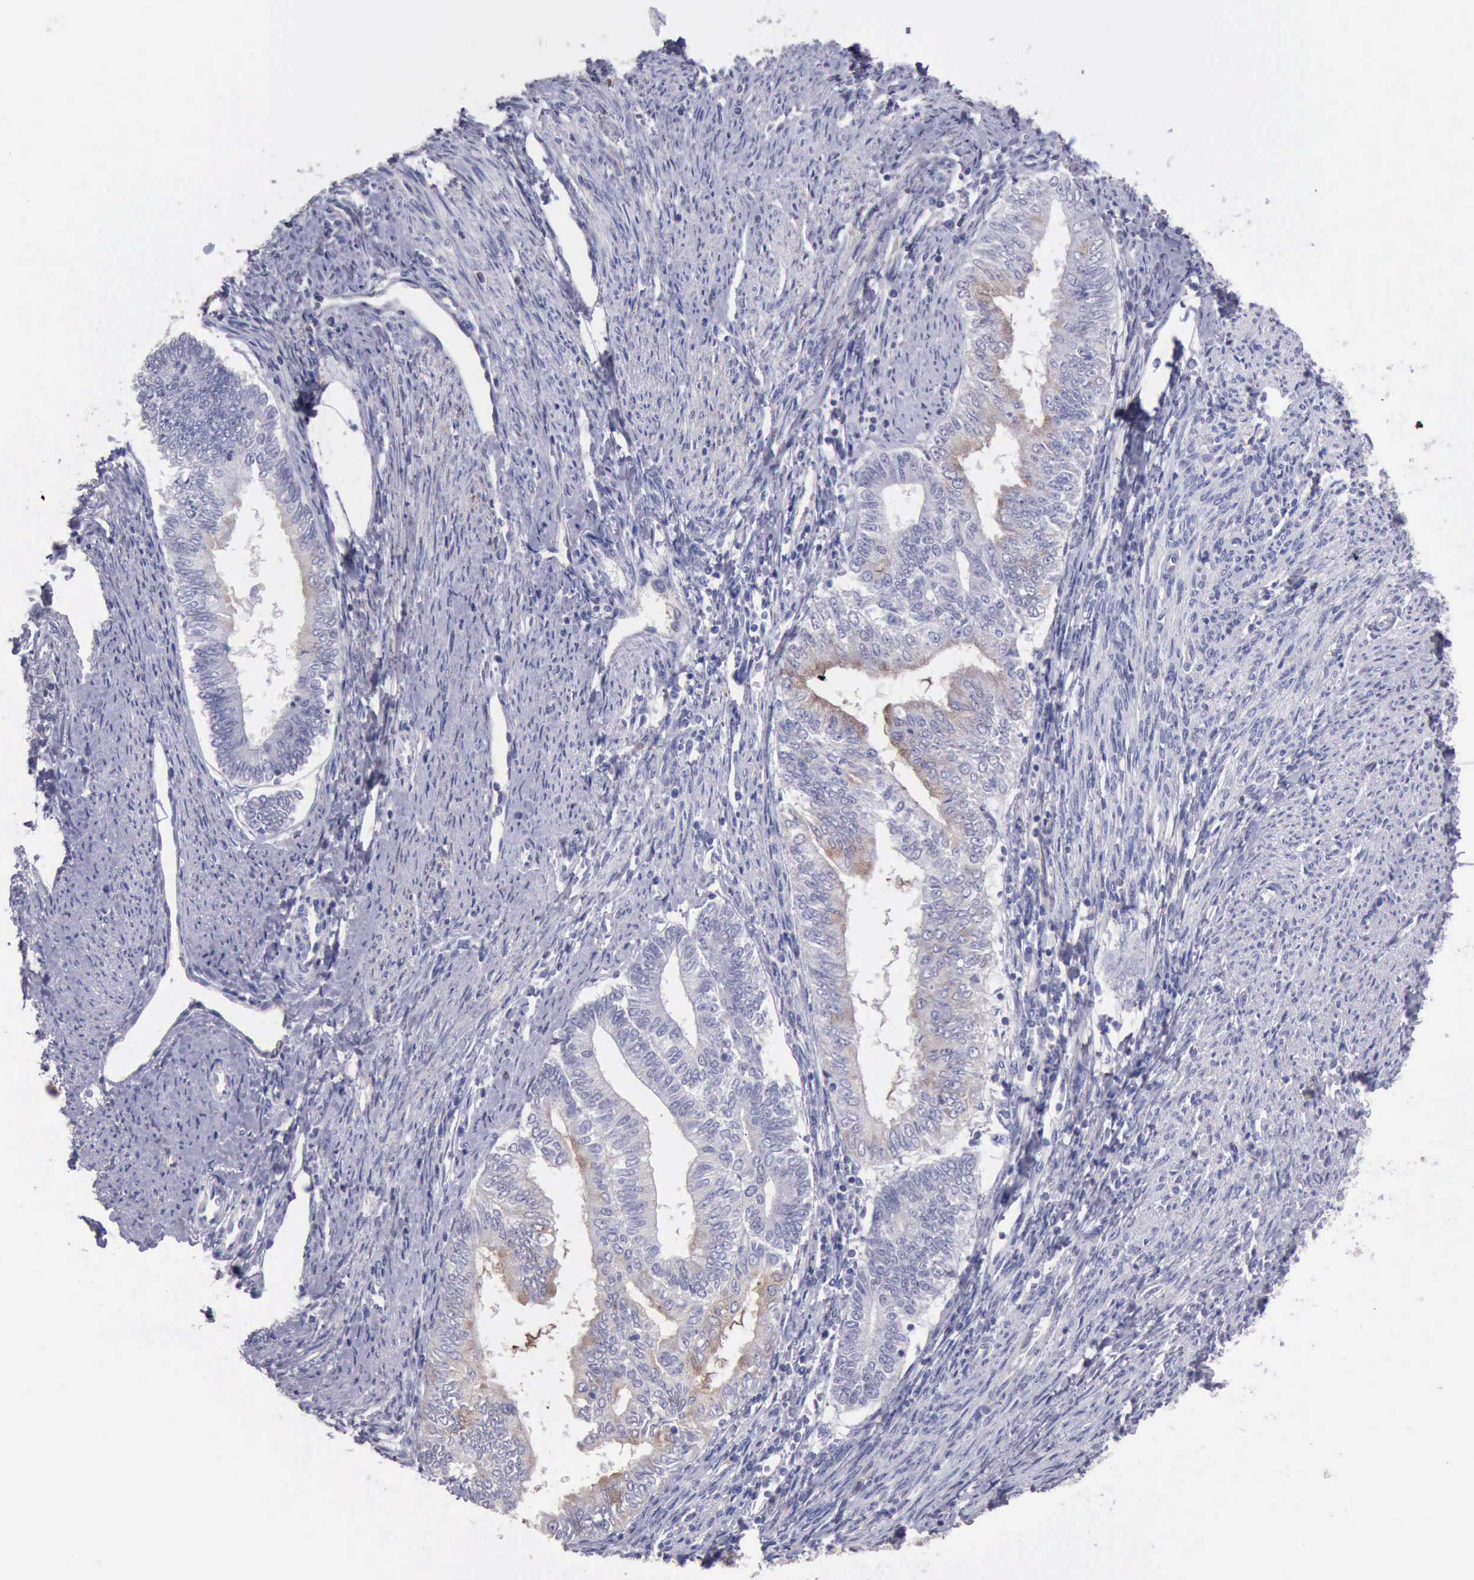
{"staining": {"intensity": "weak", "quantity": "<25%", "location": "cytoplasmic/membranous"}, "tissue": "endometrial cancer", "cell_type": "Tumor cells", "image_type": "cancer", "snomed": [{"axis": "morphology", "description": "Adenocarcinoma, NOS"}, {"axis": "topography", "description": "Endometrium"}], "caption": "IHC image of human endometrial cancer (adenocarcinoma) stained for a protein (brown), which reveals no staining in tumor cells.", "gene": "KCND1", "patient": {"sex": "female", "age": 66}}